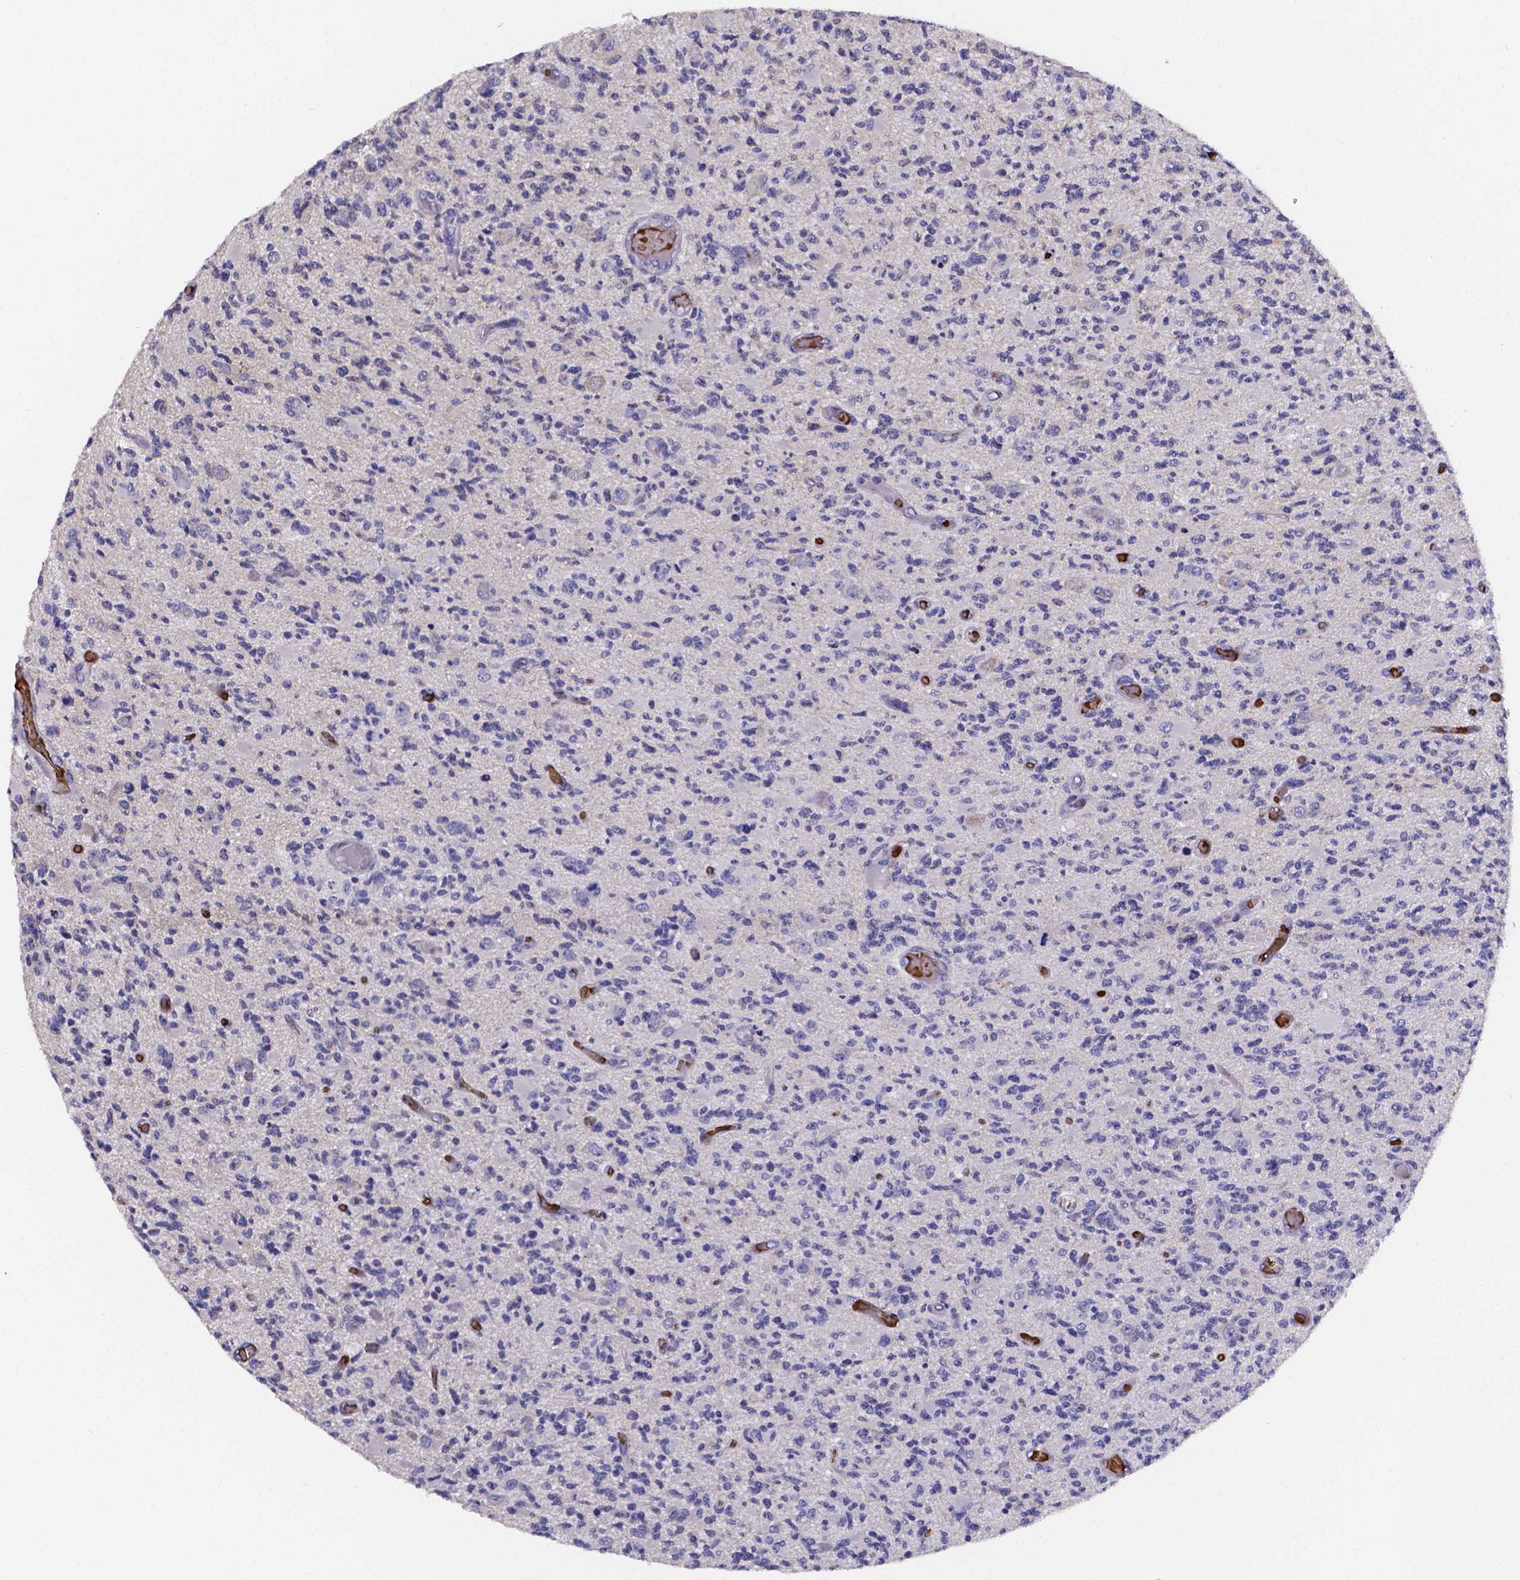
{"staining": {"intensity": "negative", "quantity": "none", "location": "none"}, "tissue": "glioma", "cell_type": "Tumor cells", "image_type": "cancer", "snomed": [{"axis": "morphology", "description": "Glioma, malignant, High grade"}, {"axis": "topography", "description": "Brain"}], "caption": "Micrograph shows no protein staining in tumor cells of malignant glioma (high-grade) tissue.", "gene": "GABRA3", "patient": {"sex": "female", "age": 63}}